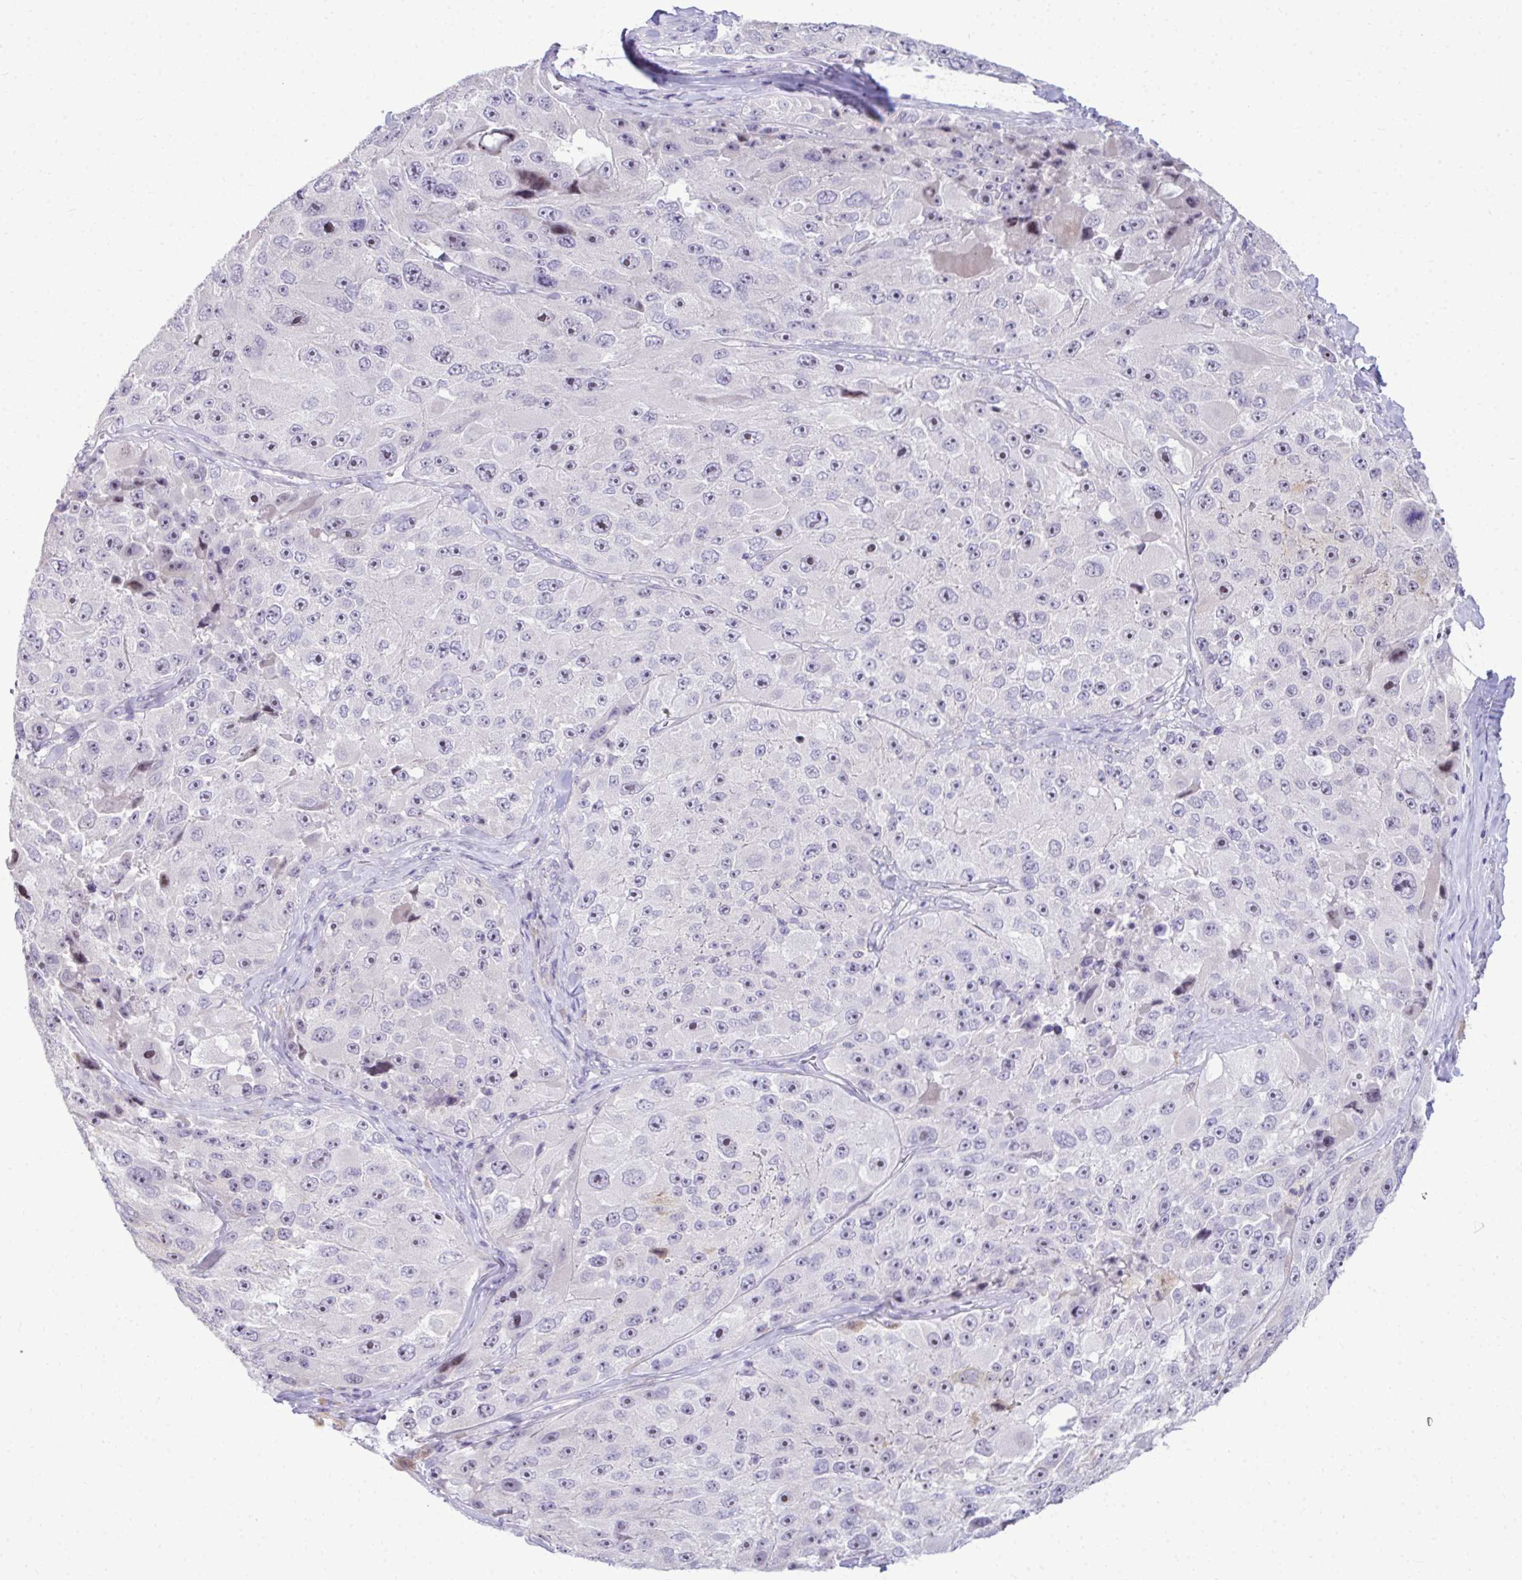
{"staining": {"intensity": "weak", "quantity": "<25%", "location": "nuclear"}, "tissue": "melanoma", "cell_type": "Tumor cells", "image_type": "cancer", "snomed": [{"axis": "morphology", "description": "Malignant melanoma, Metastatic site"}, {"axis": "topography", "description": "Lymph node"}], "caption": "Immunohistochemistry of melanoma reveals no positivity in tumor cells. (DAB (3,3'-diaminobenzidine) immunohistochemistry with hematoxylin counter stain).", "gene": "EID3", "patient": {"sex": "male", "age": 62}}